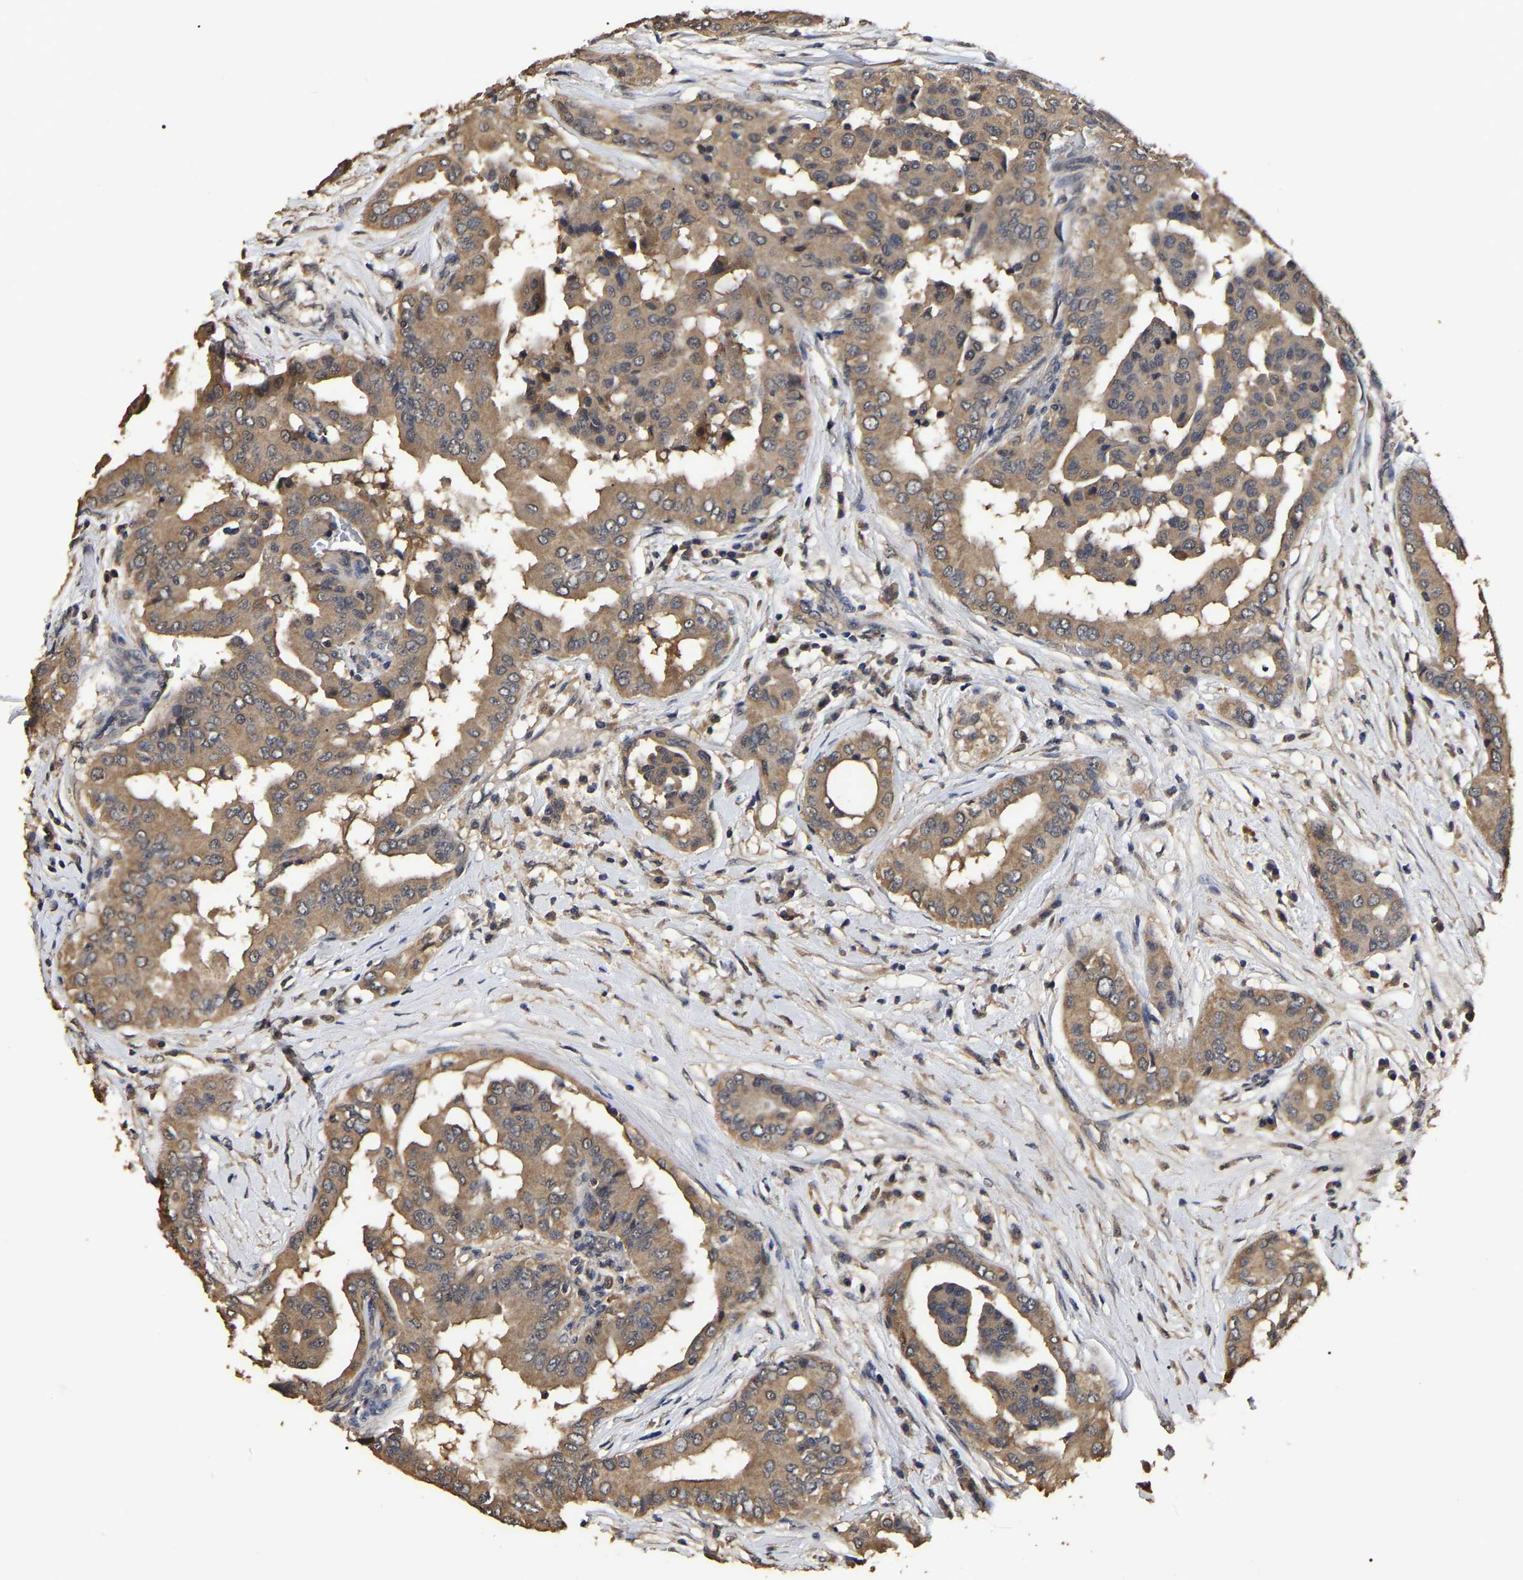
{"staining": {"intensity": "moderate", "quantity": ">75%", "location": "cytoplasmic/membranous"}, "tissue": "thyroid cancer", "cell_type": "Tumor cells", "image_type": "cancer", "snomed": [{"axis": "morphology", "description": "Papillary adenocarcinoma, NOS"}, {"axis": "topography", "description": "Thyroid gland"}], "caption": "Moderate cytoplasmic/membranous protein expression is appreciated in about >75% of tumor cells in thyroid cancer. Immunohistochemistry (ihc) stains the protein in brown and the nuclei are stained blue.", "gene": "STK32C", "patient": {"sex": "male", "age": 33}}